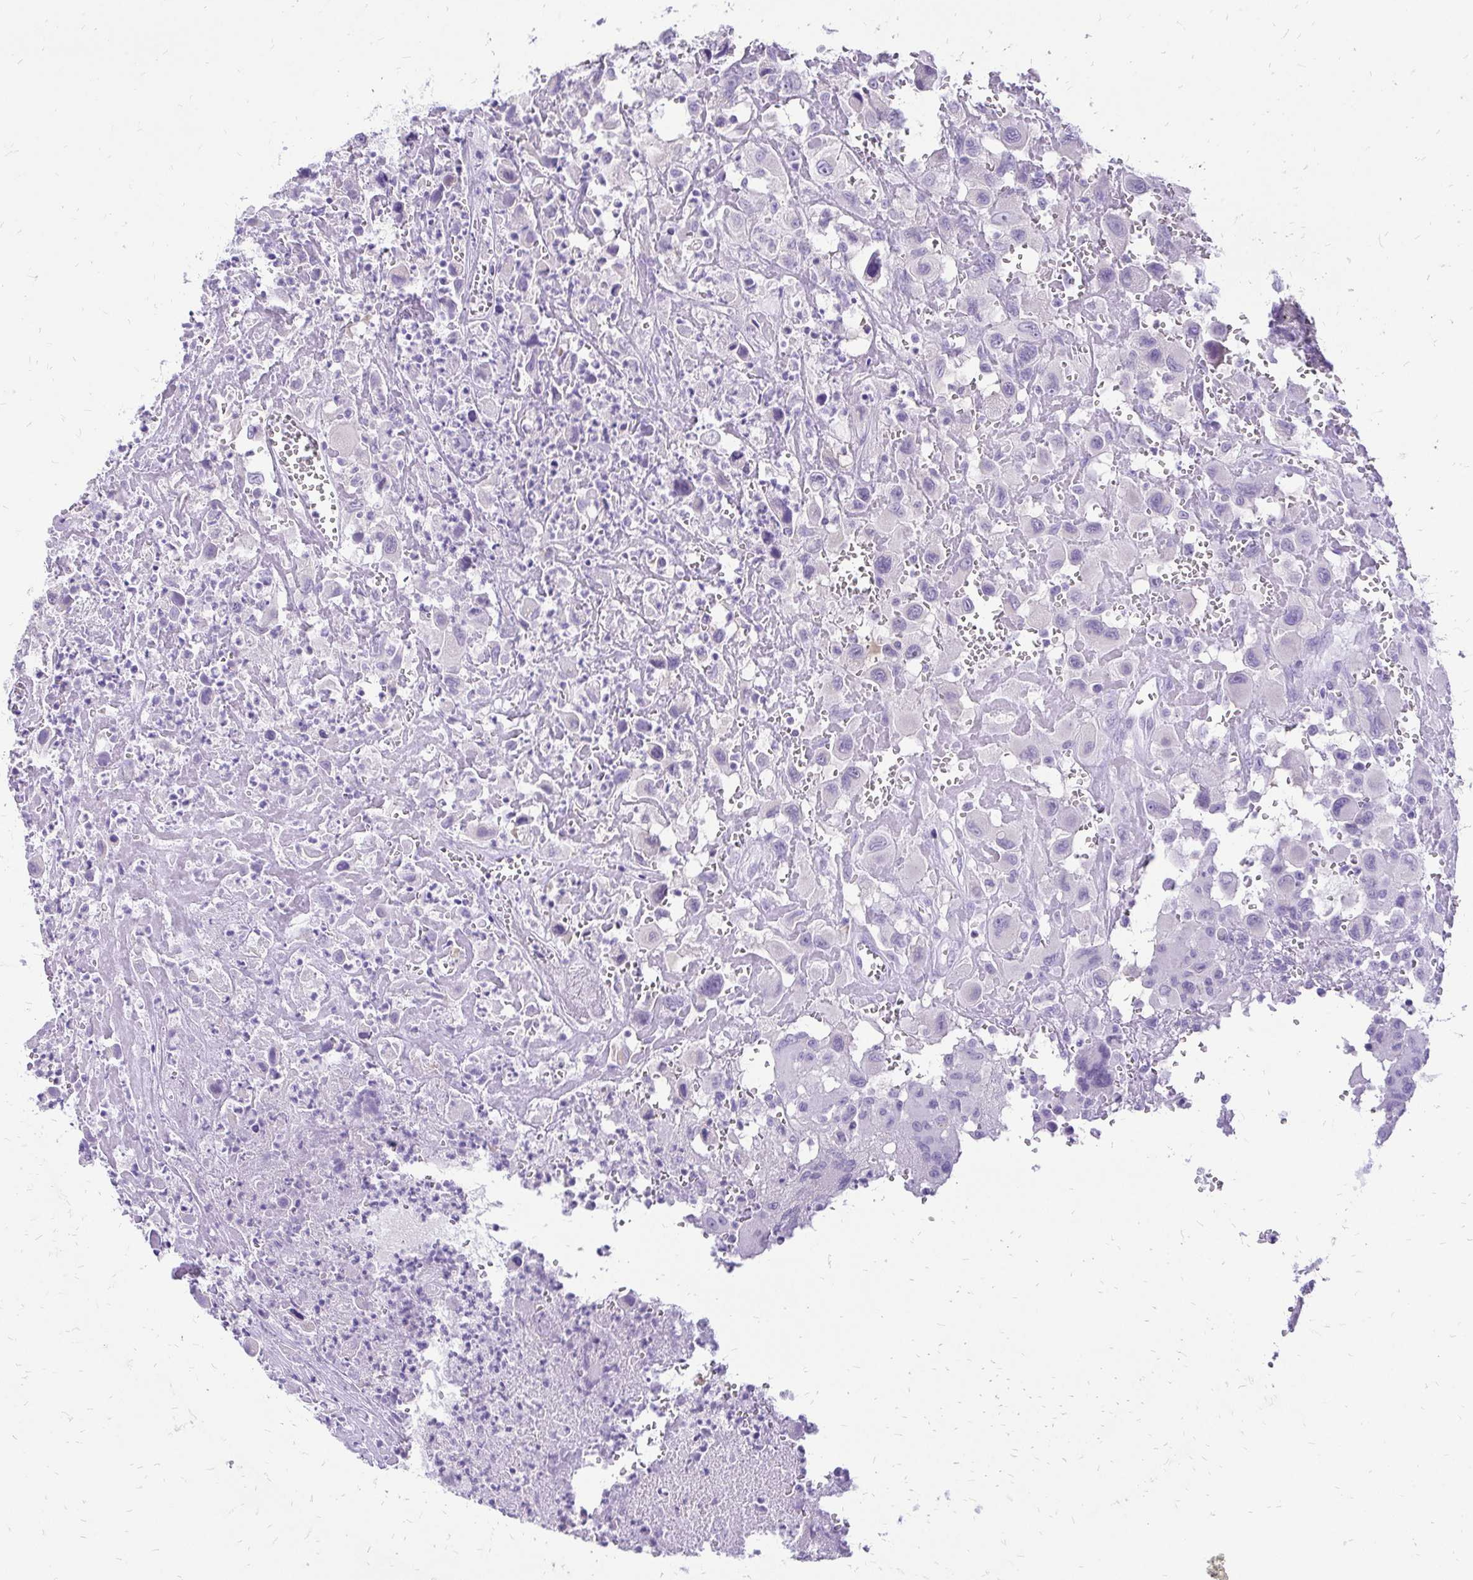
{"staining": {"intensity": "negative", "quantity": "none", "location": "none"}, "tissue": "head and neck cancer", "cell_type": "Tumor cells", "image_type": "cancer", "snomed": [{"axis": "morphology", "description": "Squamous cell carcinoma, NOS"}, {"axis": "morphology", "description": "Squamous cell carcinoma, metastatic, NOS"}, {"axis": "topography", "description": "Oral tissue"}, {"axis": "topography", "description": "Head-Neck"}], "caption": "This is an immunohistochemistry (IHC) micrograph of head and neck cancer. There is no expression in tumor cells.", "gene": "SLC32A1", "patient": {"sex": "female", "age": 85}}